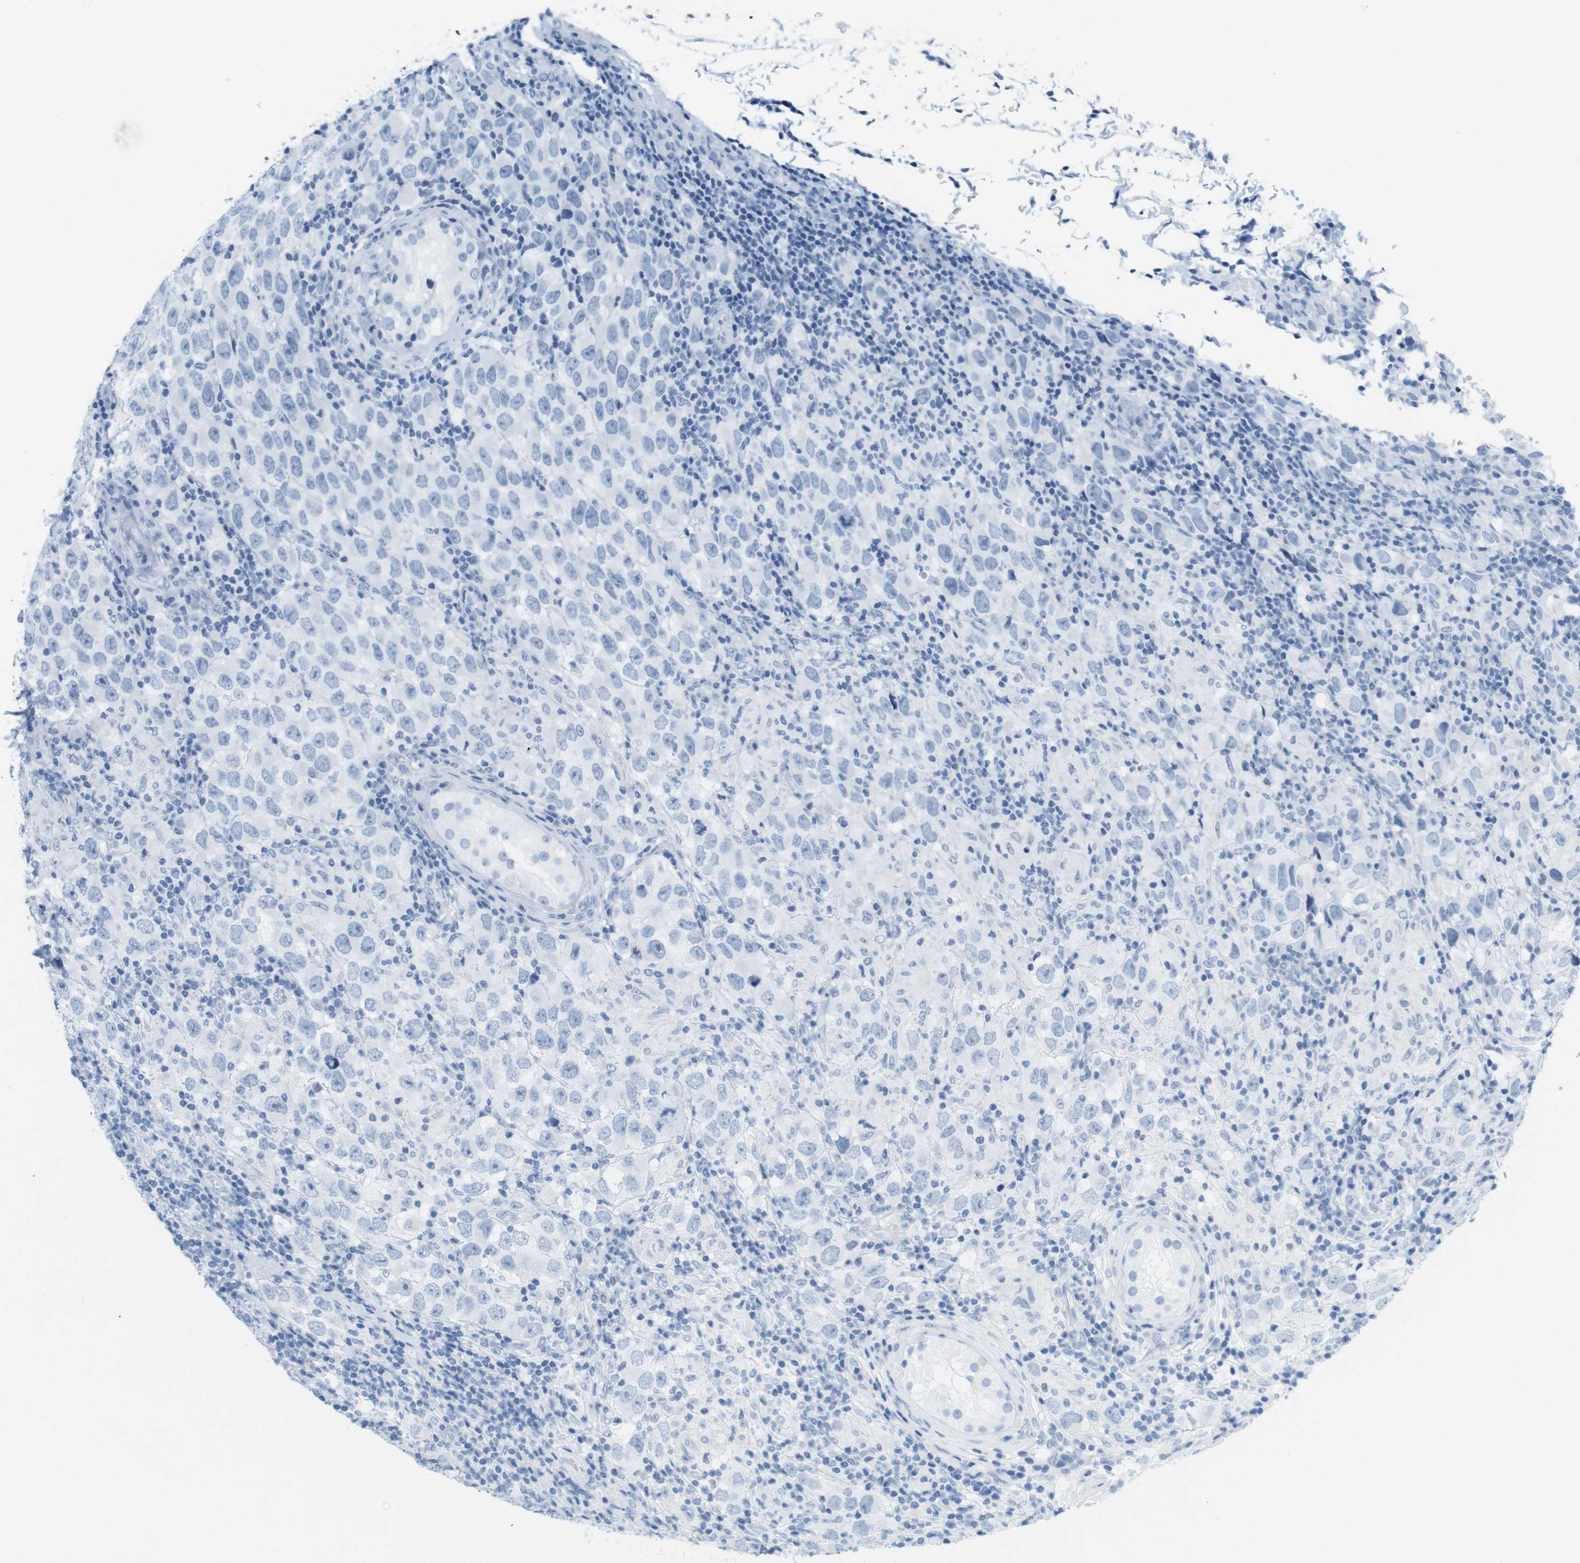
{"staining": {"intensity": "negative", "quantity": "none", "location": "none"}, "tissue": "testis cancer", "cell_type": "Tumor cells", "image_type": "cancer", "snomed": [{"axis": "morphology", "description": "Carcinoma, Embryonal, NOS"}, {"axis": "topography", "description": "Testis"}], "caption": "This is an IHC photomicrograph of testis embryonal carcinoma. There is no staining in tumor cells.", "gene": "TNNT2", "patient": {"sex": "male", "age": 21}}